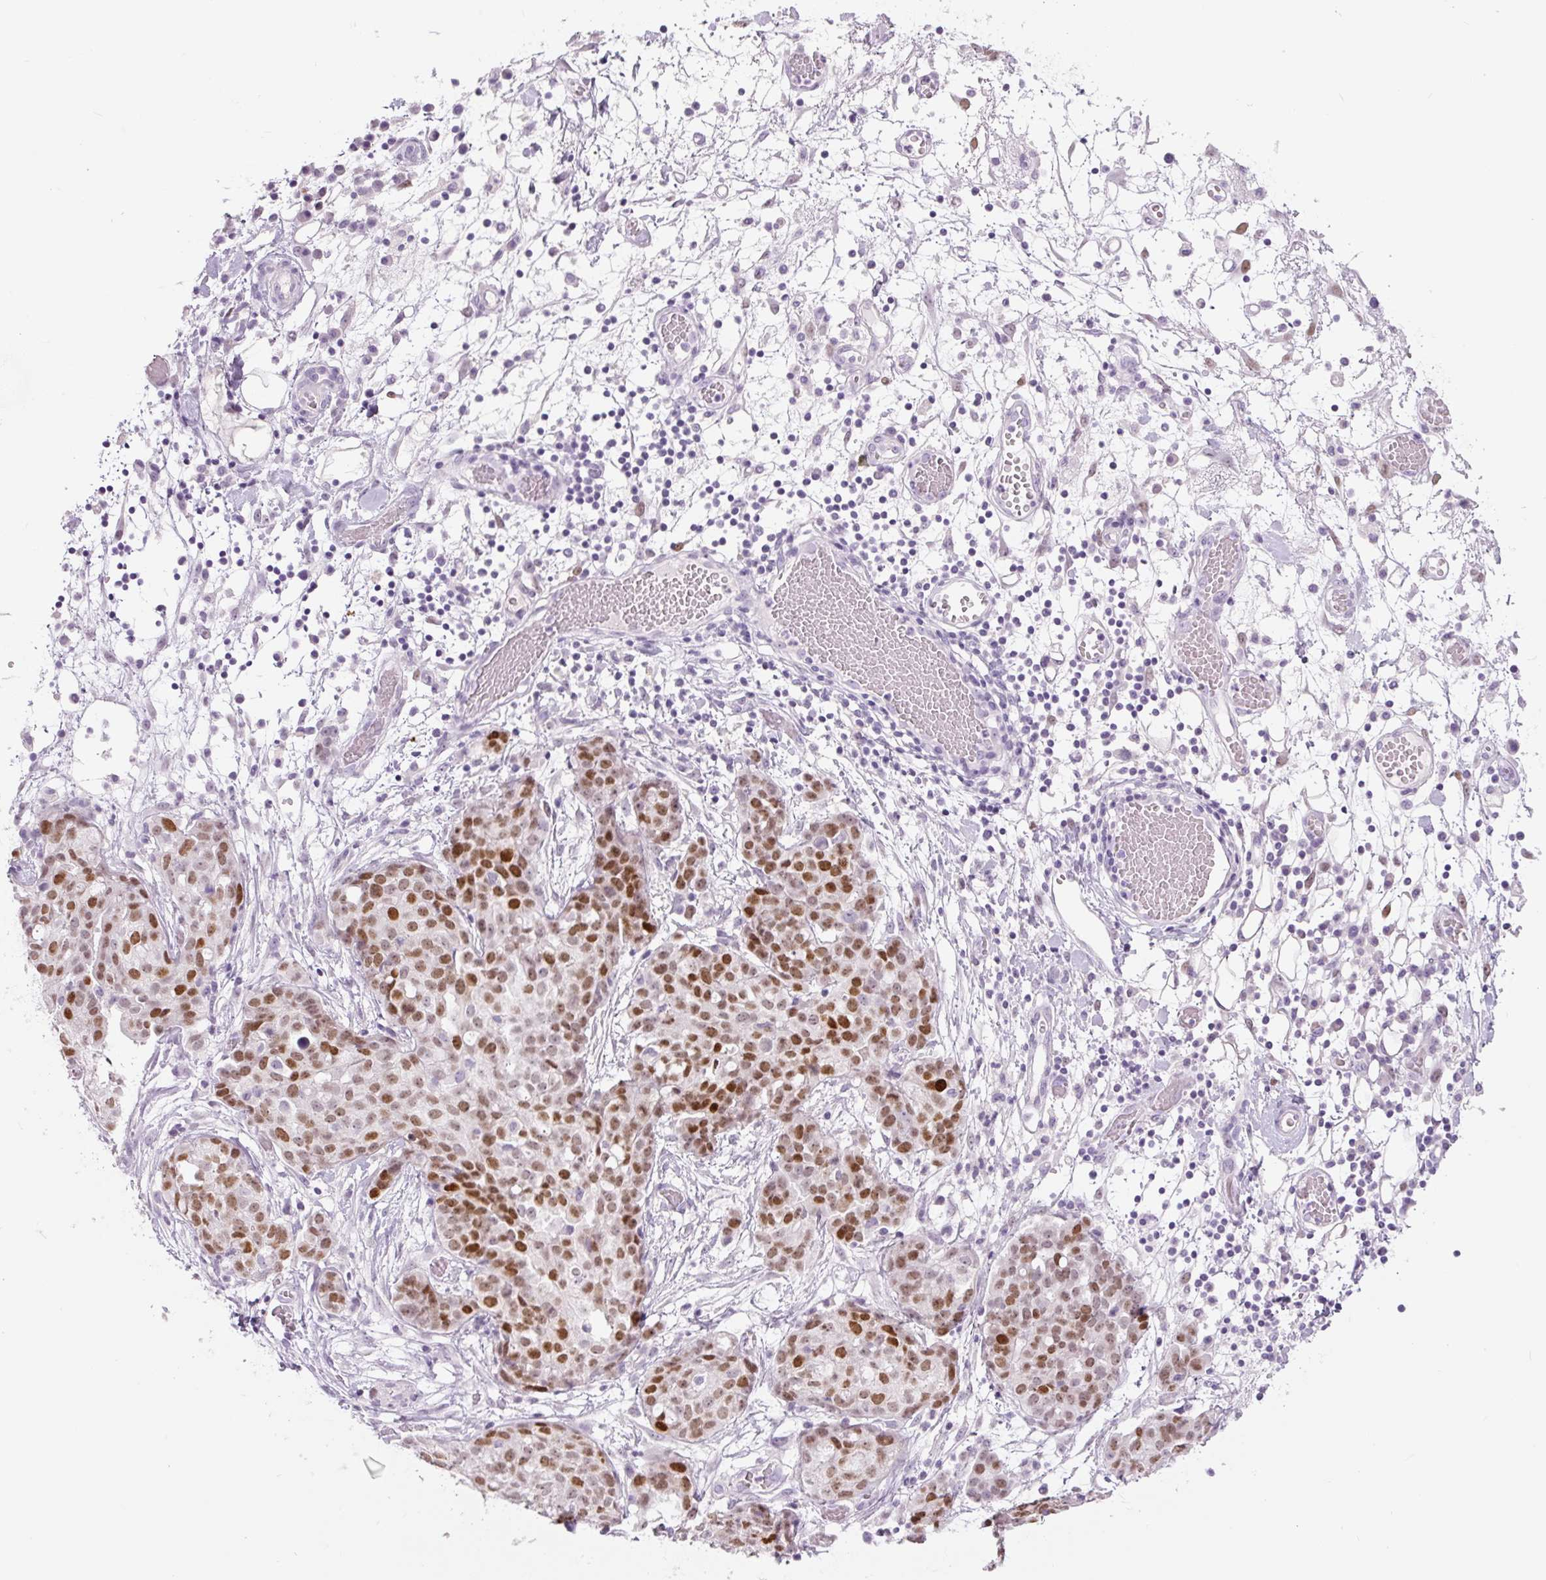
{"staining": {"intensity": "strong", "quantity": "25%-75%", "location": "nuclear"}, "tissue": "ovarian cancer", "cell_type": "Tumor cells", "image_type": "cancer", "snomed": [{"axis": "morphology", "description": "Cystadenocarcinoma, serous, NOS"}, {"axis": "topography", "description": "Soft tissue"}, {"axis": "topography", "description": "Ovary"}], "caption": "Human serous cystadenocarcinoma (ovarian) stained with a brown dye displays strong nuclear positive expression in approximately 25%-75% of tumor cells.", "gene": "SIX1", "patient": {"sex": "female", "age": 57}}